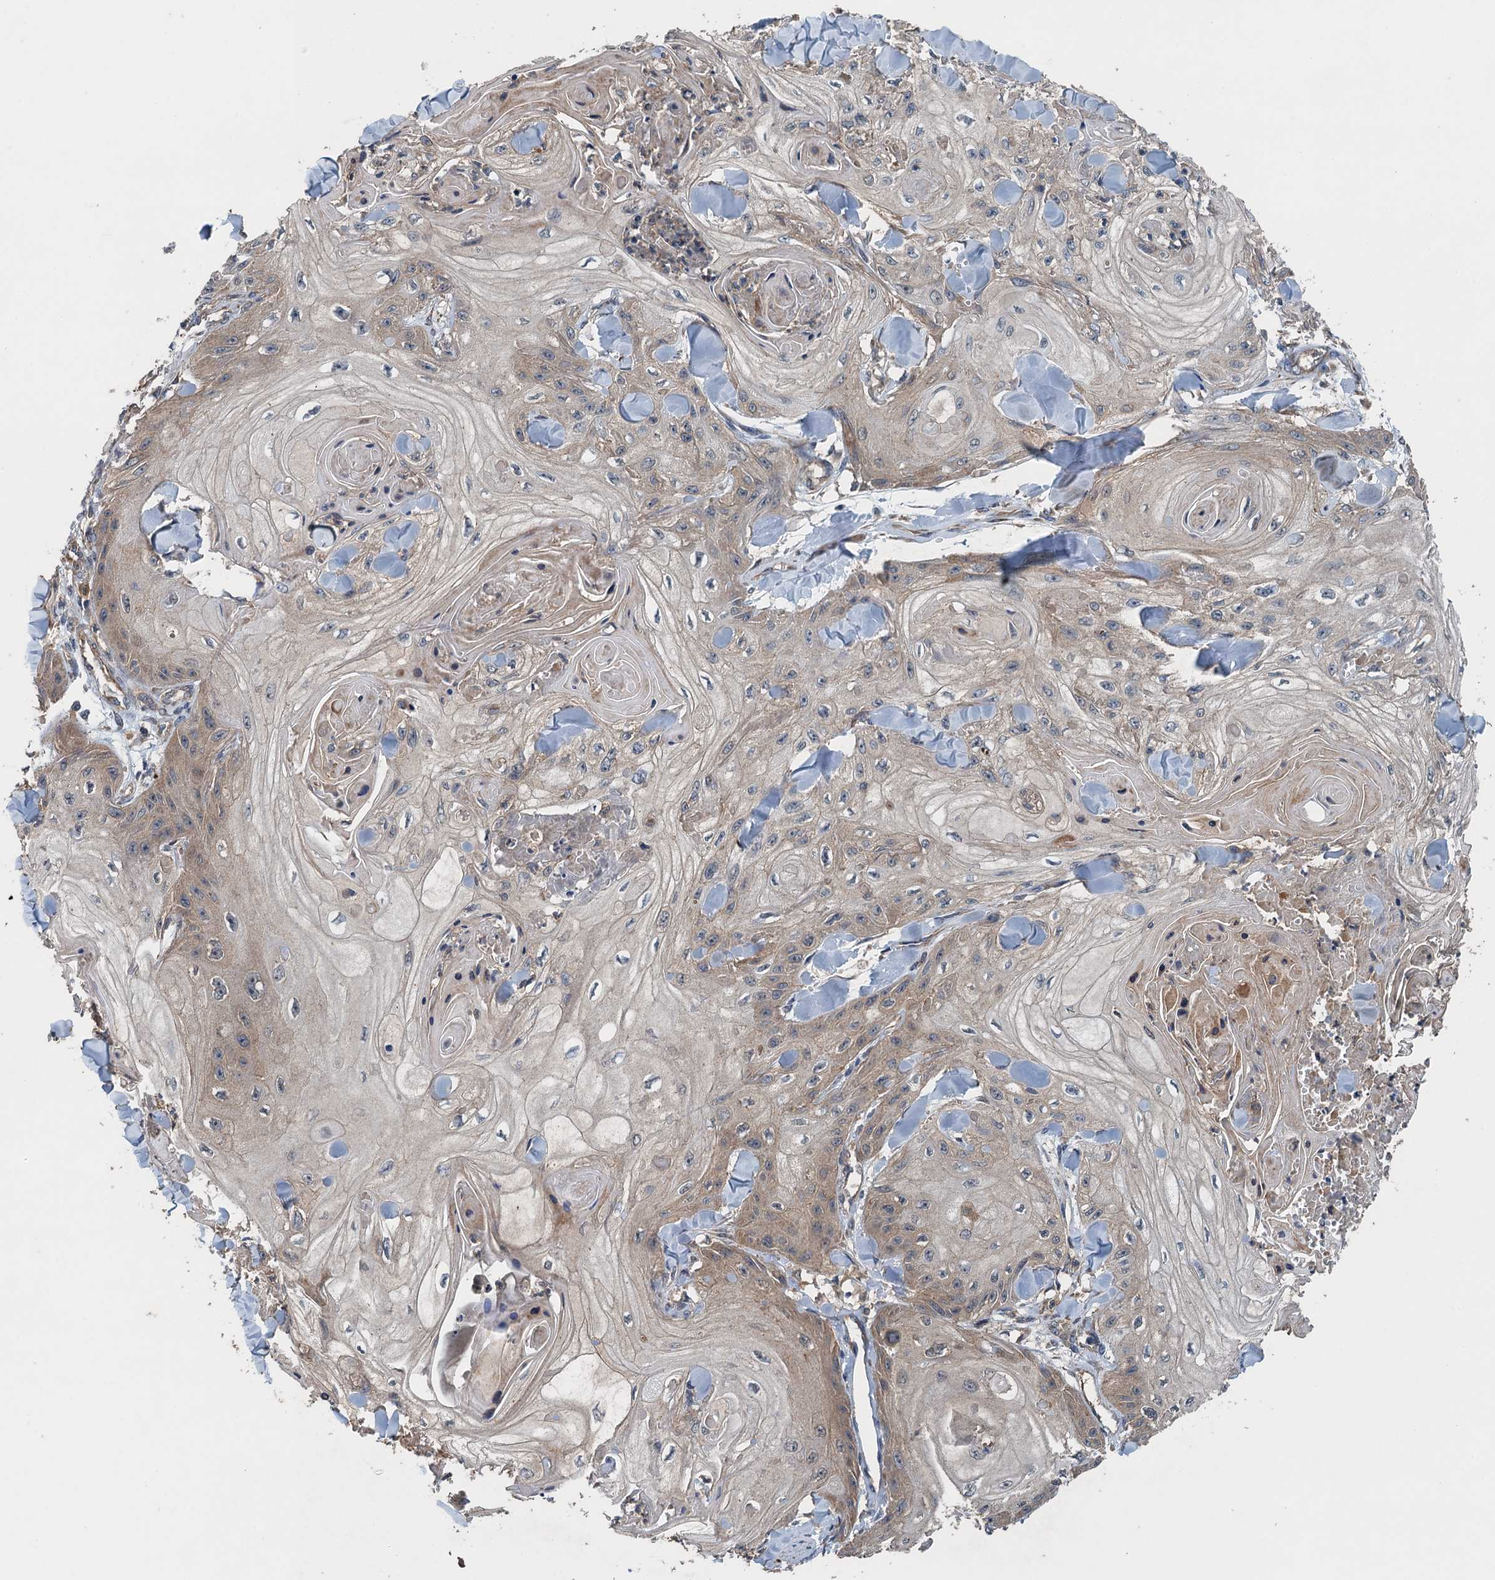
{"staining": {"intensity": "weak", "quantity": "<25%", "location": "cytoplasmic/membranous"}, "tissue": "skin cancer", "cell_type": "Tumor cells", "image_type": "cancer", "snomed": [{"axis": "morphology", "description": "Squamous cell carcinoma, NOS"}, {"axis": "topography", "description": "Skin"}], "caption": "This is an immunohistochemistry (IHC) histopathology image of squamous cell carcinoma (skin). There is no expression in tumor cells.", "gene": "BORCS5", "patient": {"sex": "male", "age": 74}}